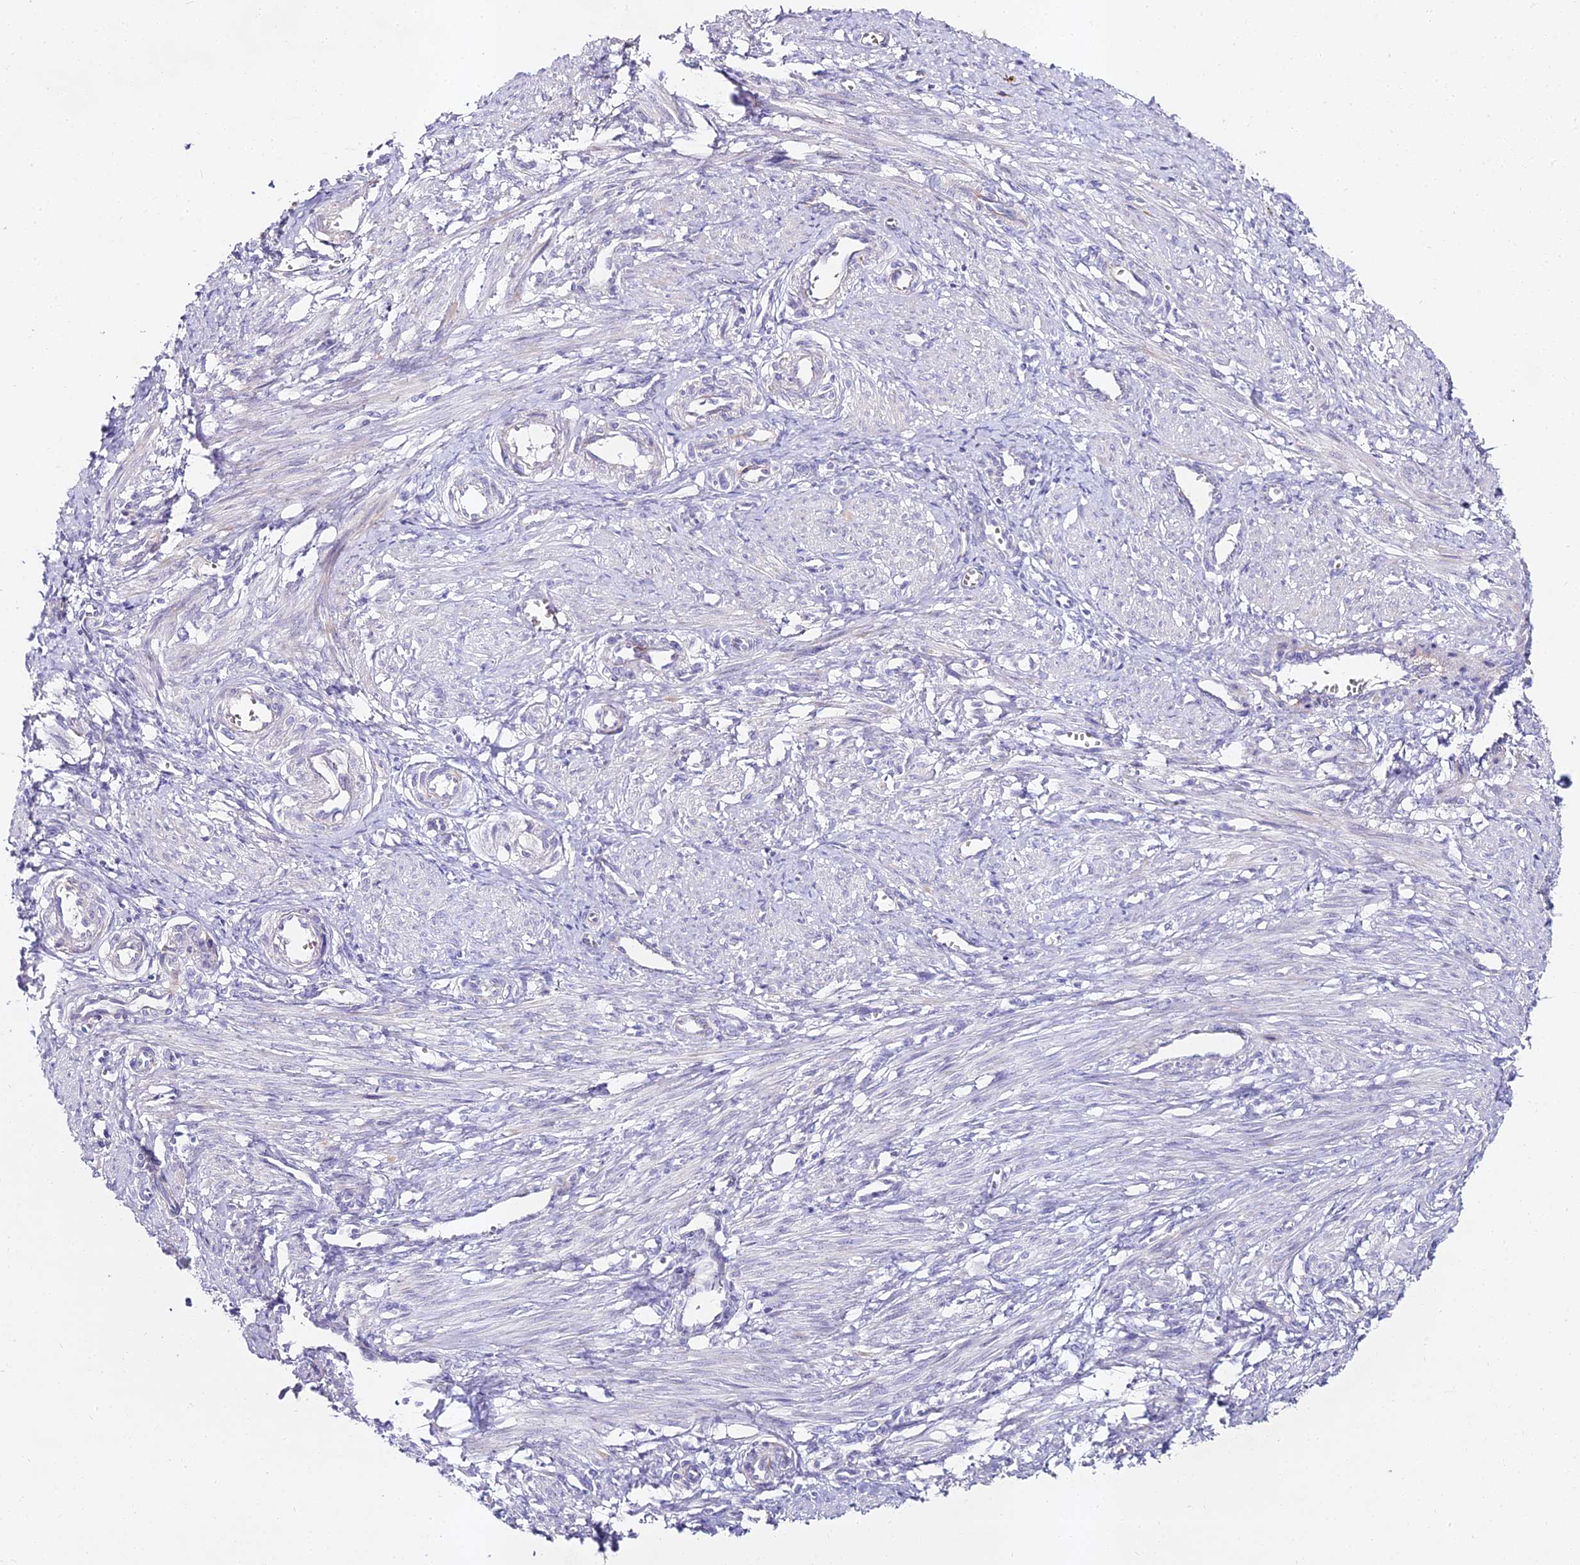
{"staining": {"intensity": "negative", "quantity": "none", "location": "none"}, "tissue": "smooth muscle", "cell_type": "Smooth muscle cells", "image_type": "normal", "snomed": [{"axis": "morphology", "description": "Normal tissue, NOS"}, {"axis": "topography", "description": "Endometrium"}], "caption": "Smooth muscle cells show no significant protein expression in unremarkable smooth muscle. (Stains: DAB IHC with hematoxylin counter stain, Microscopy: brightfield microscopy at high magnification).", "gene": "ALPG", "patient": {"sex": "female", "age": 33}}